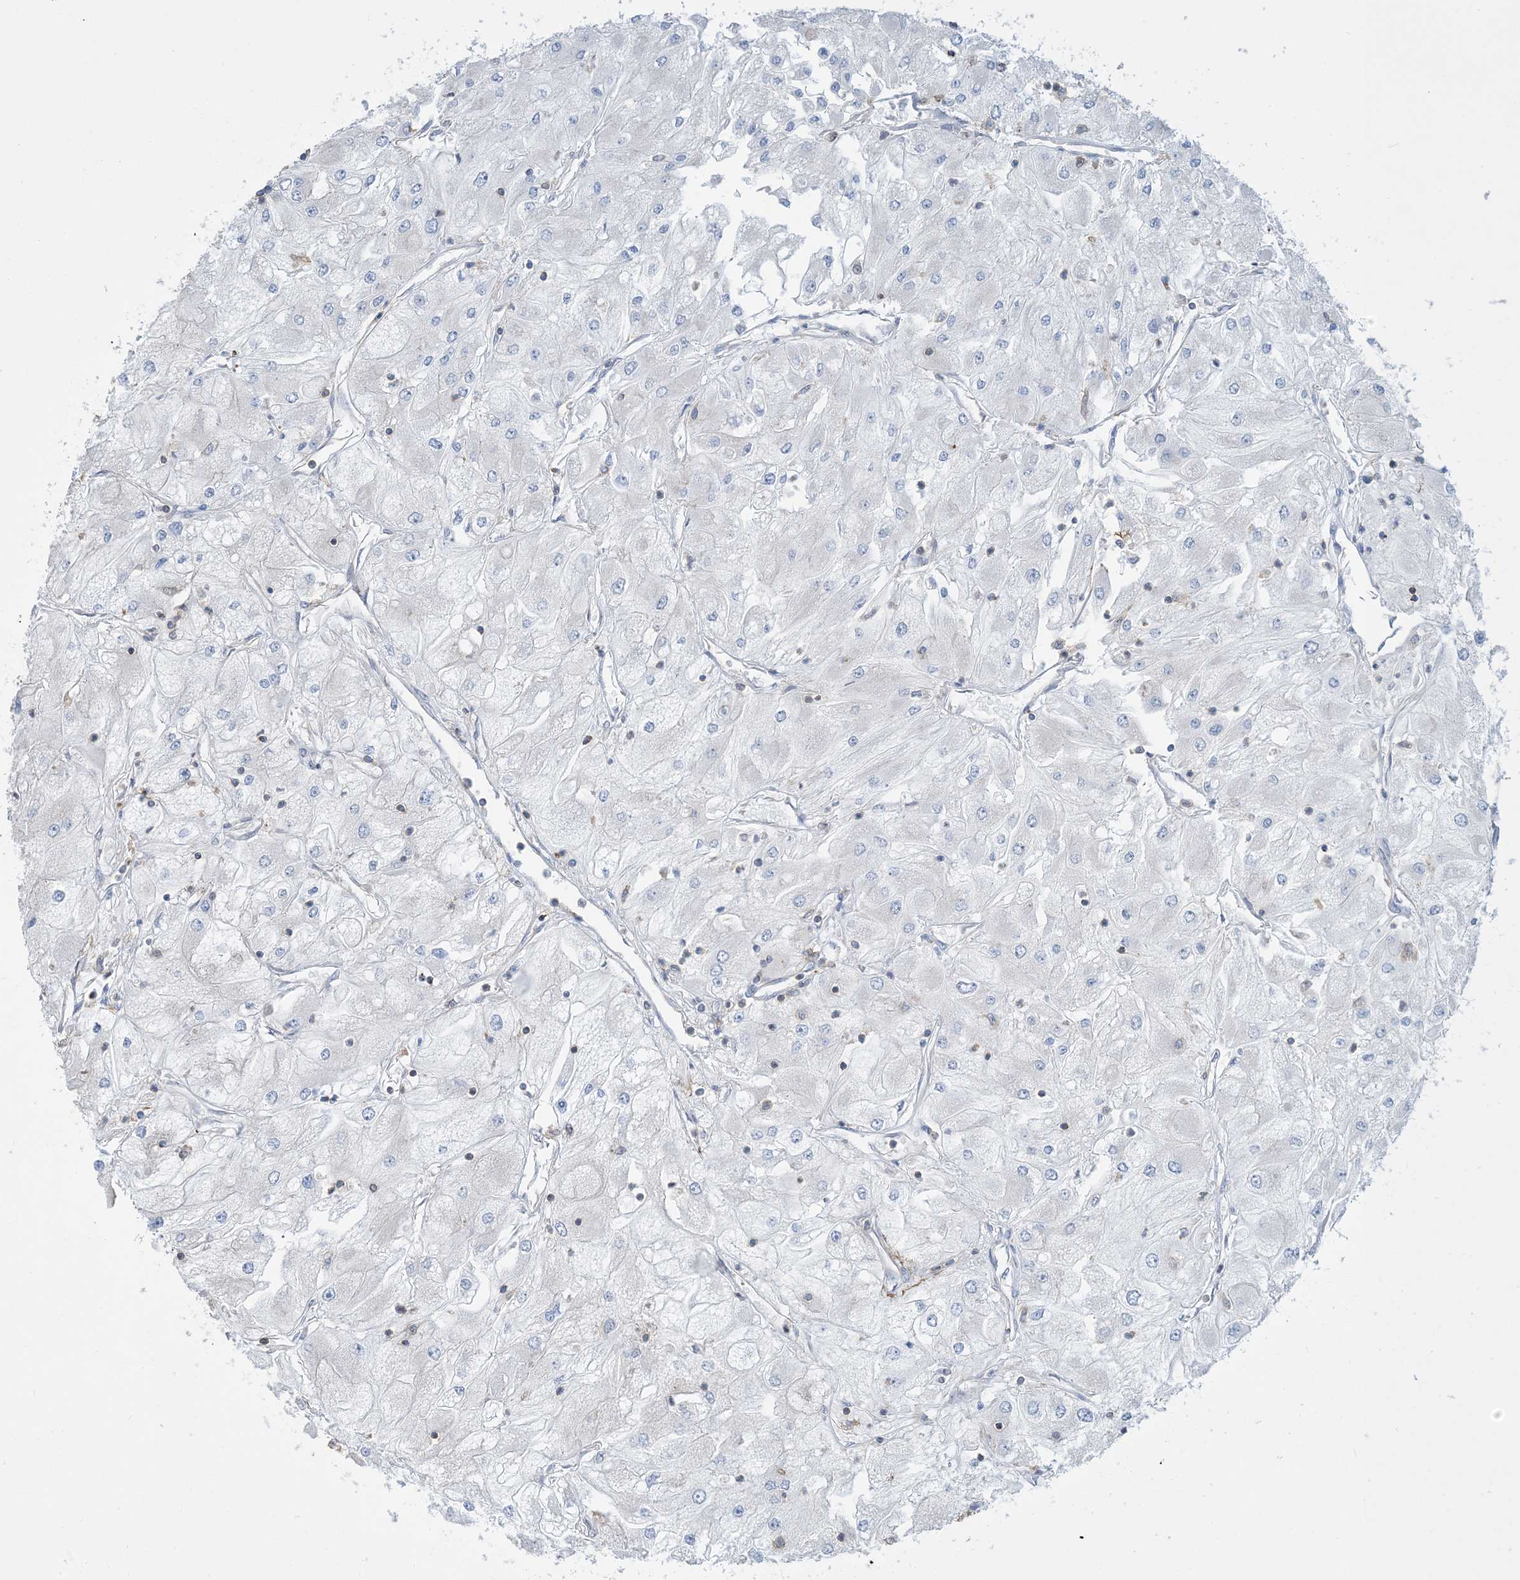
{"staining": {"intensity": "negative", "quantity": "none", "location": "none"}, "tissue": "renal cancer", "cell_type": "Tumor cells", "image_type": "cancer", "snomed": [{"axis": "morphology", "description": "Adenocarcinoma, NOS"}, {"axis": "topography", "description": "Kidney"}], "caption": "The micrograph reveals no staining of tumor cells in renal cancer (adenocarcinoma).", "gene": "GTF3C2", "patient": {"sex": "male", "age": 80}}